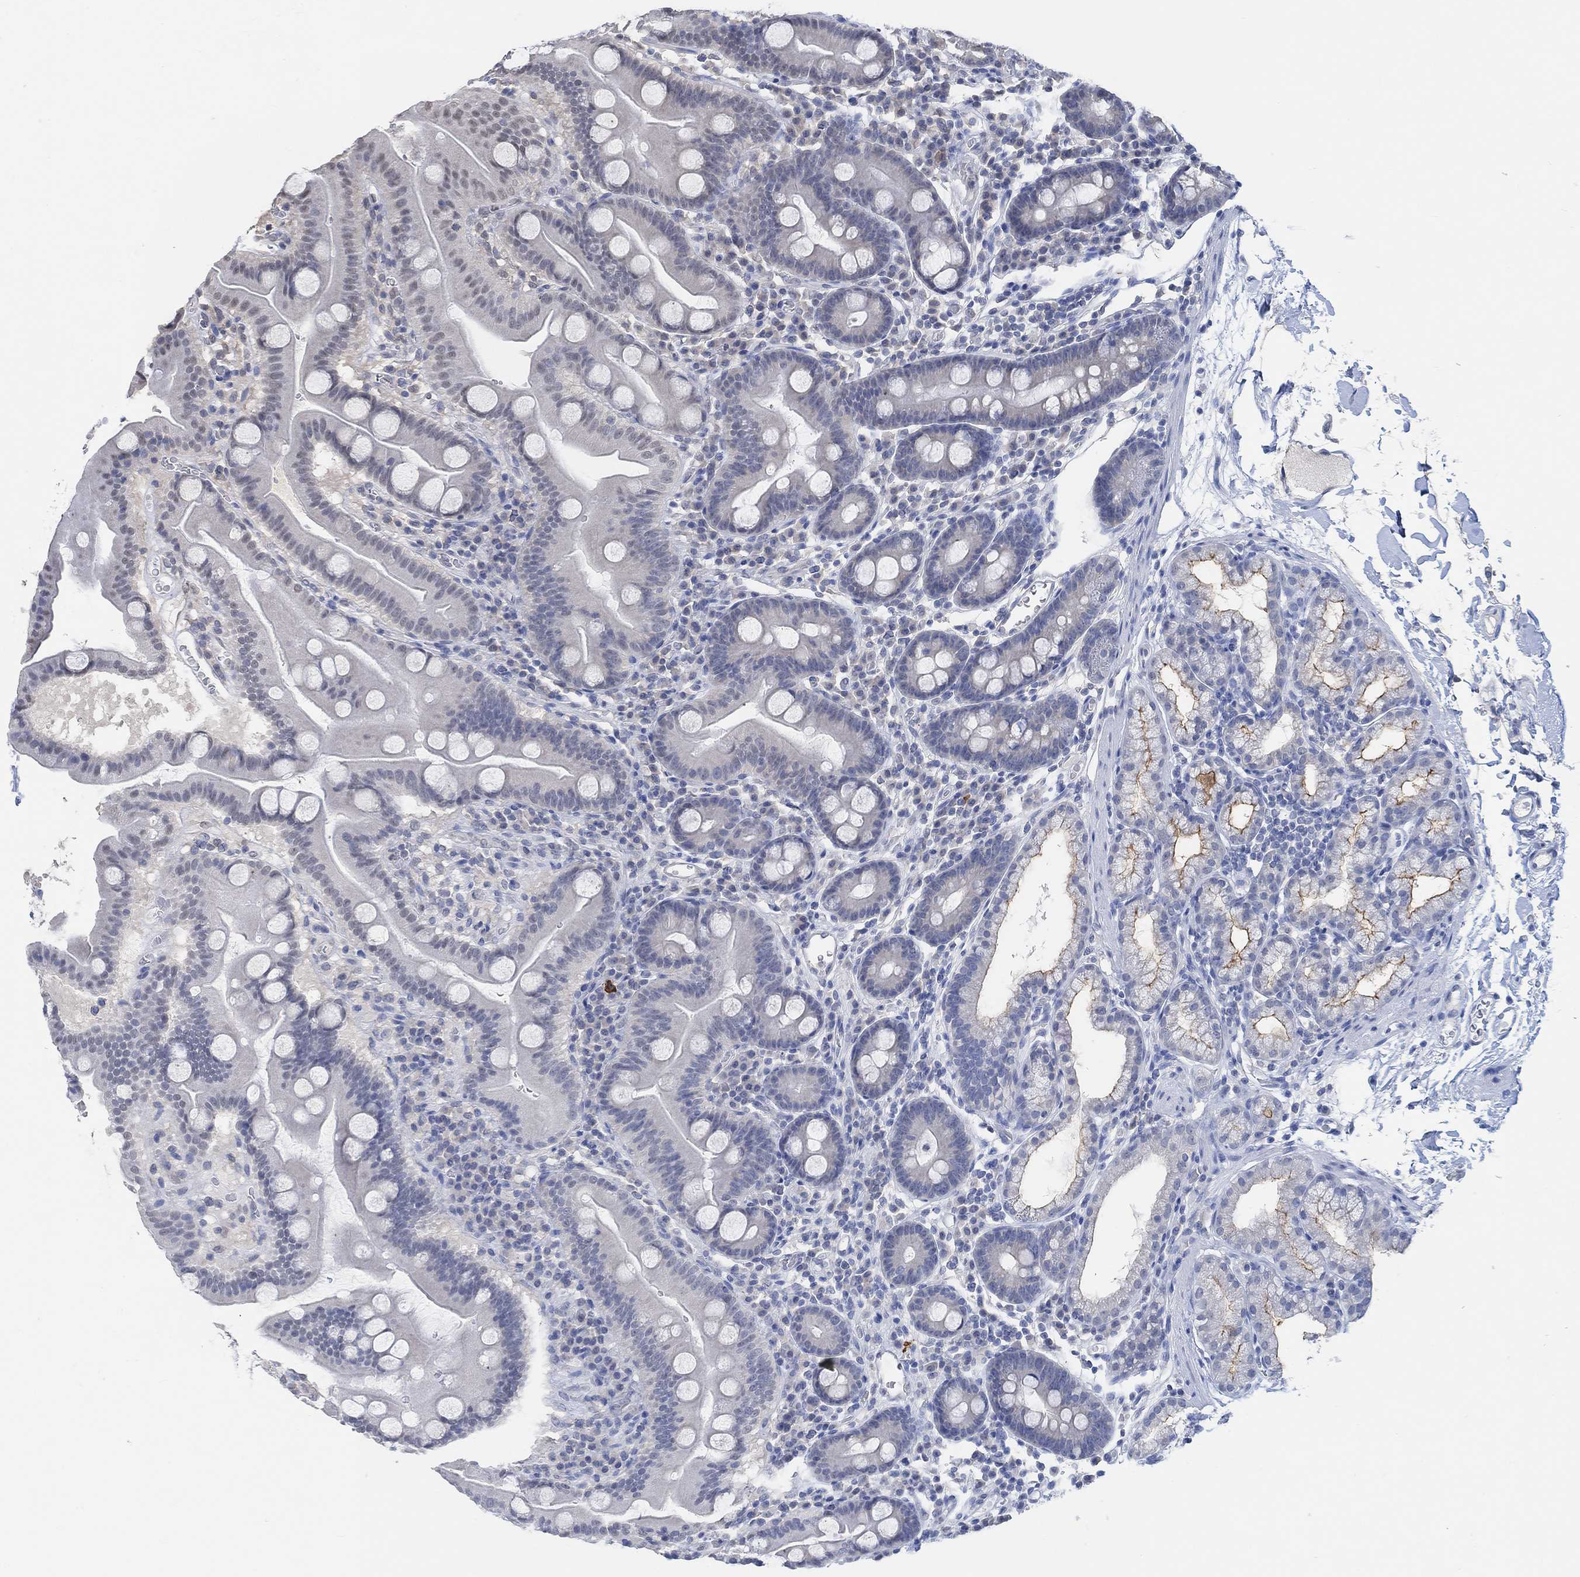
{"staining": {"intensity": "strong", "quantity": "<25%", "location": "cytoplasmic/membranous"}, "tissue": "duodenum", "cell_type": "Glandular cells", "image_type": "normal", "snomed": [{"axis": "morphology", "description": "Normal tissue, NOS"}, {"axis": "topography", "description": "Duodenum"}], "caption": "About <25% of glandular cells in normal duodenum exhibit strong cytoplasmic/membranous protein staining as visualized by brown immunohistochemical staining.", "gene": "MUC1", "patient": {"sex": "male", "age": 59}}